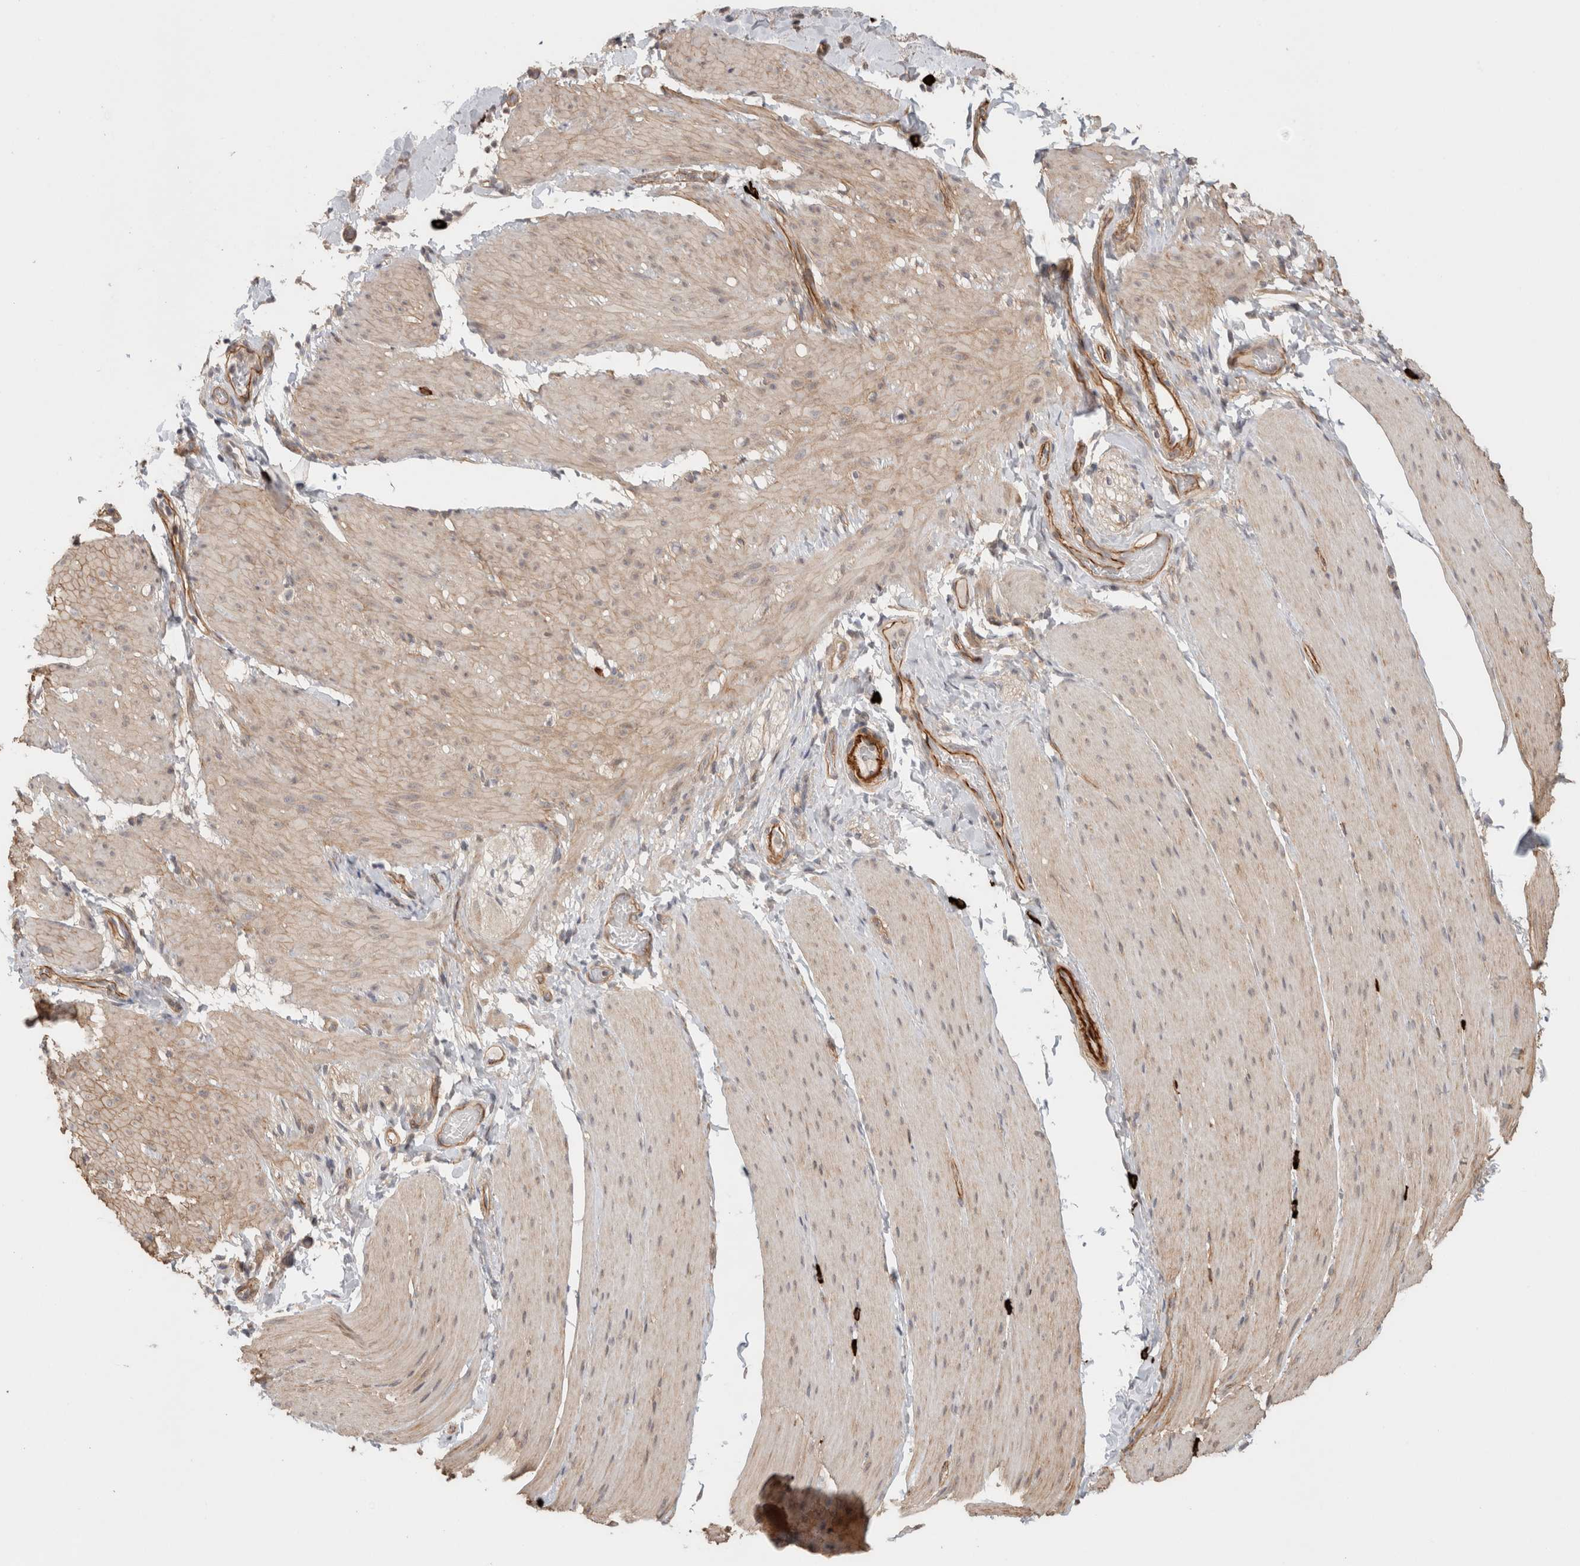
{"staining": {"intensity": "weak", "quantity": ">75%", "location": "cytoplasmic/membranous"}, "tissue": "smooth muscle", "cell_type": "Smooth muscle cells", "image_type": "normal", "snomed": [{"axis": "morphology", "description": "Normal tissue, NOS"}, {"axis": "topography", "description": "Smooth muscle"}, {"axis": "topography", "description": "Small intestine"}], "caption": "Protein expression analysis of benign smooth muscle demonstrates weak cytoplasmic/membranous positivity in about >75% of smooth muscle cells.", "gene": "HSPG2", "patient": {"sex": "female", "age": 84}}